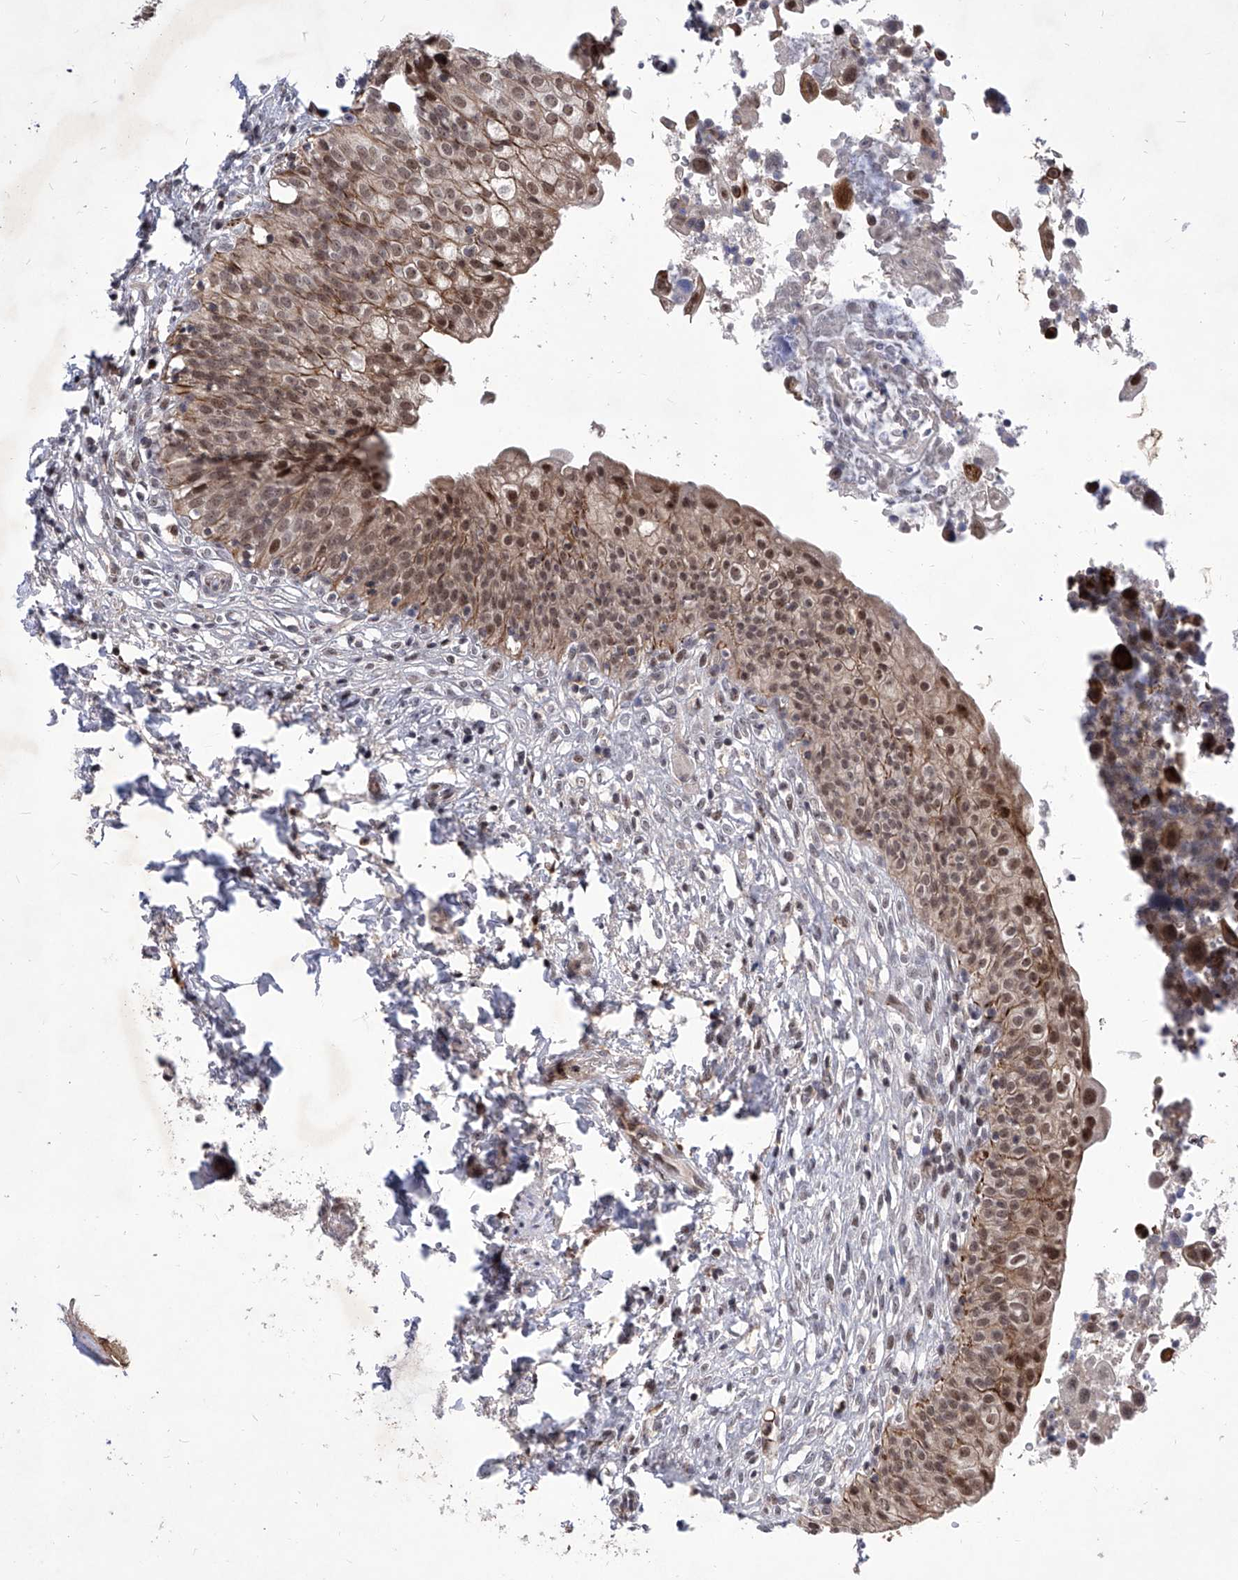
{"staining": {"intensity": "moderate", "quantity": ">75%", "location": "cytoplasmic/membranous,nuclear"}, "tissue": "urinary bladder", "cell_type": "Urothelial cells", "image_type": "normal", "snomed": [{"axis": "morphology", "description": "Normal tissue, NOS"}, {"axis": "topography", "description": "Urinary bladder"}], "caption": "Immunohistochemical staining of normal human urinary bladder demonstrates medium levels of moderate cytoplasmic/membranous,nuclear expression in about >75% of urothelial cells. The staining was performed using DAB (3,3'-diaminobenzidine), with brown indicating positive protein expression. Nuclei are stained blue with hematoxylin.", "gene": "LGR4", "patient": {"sex": "male", "age": 55}}